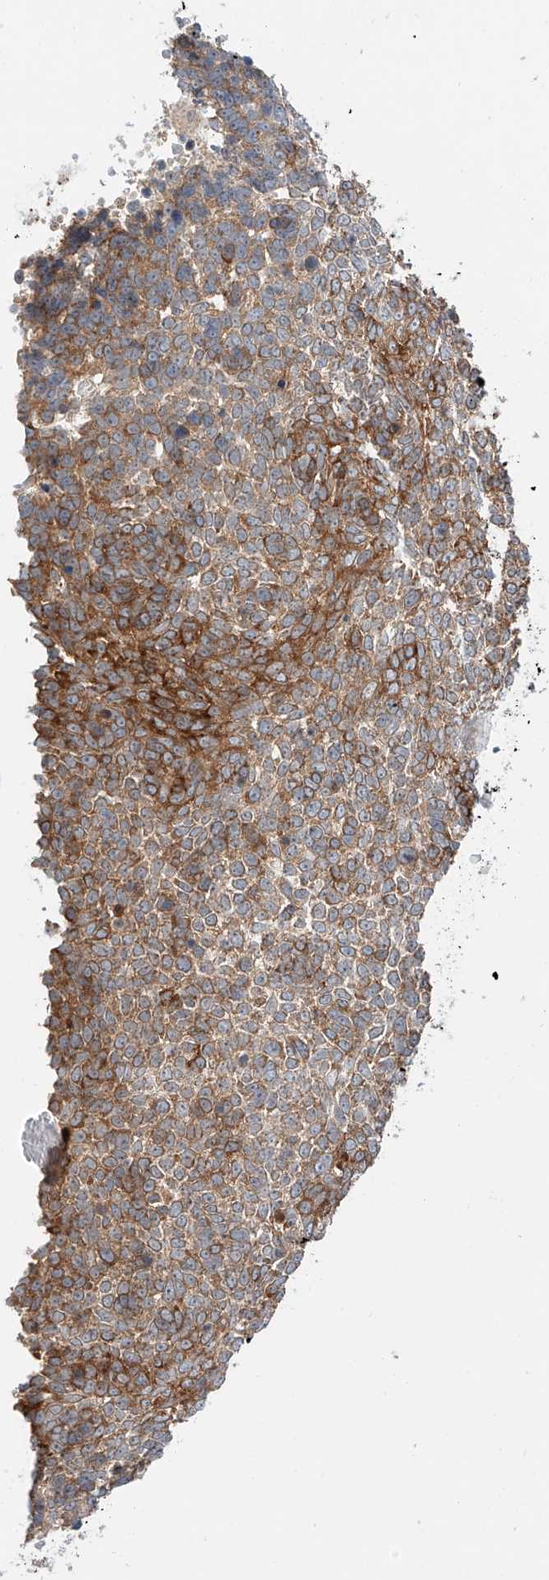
{"staining": {"intensity": "moderate", "quantity": ">75%", "location": "cytoplasmic/membranous"}, "tissue": "skin cancer", "cell_type": "Tumor cells", "image_type": "cancer", "snomed": [{"axis": "morphology", "description": "Basal cell carcinoma"}, {"axis": "topography", "description": "Skin"}], "caption": "The micrograph shows staining of skin cancer (basal cell carcinoma), revealing moderate cytoplasmic/membranous protein staining (brown color) within tumor cells.", "gene": "CARMIL1", "patient": {"sex": "female", "age": 81}}